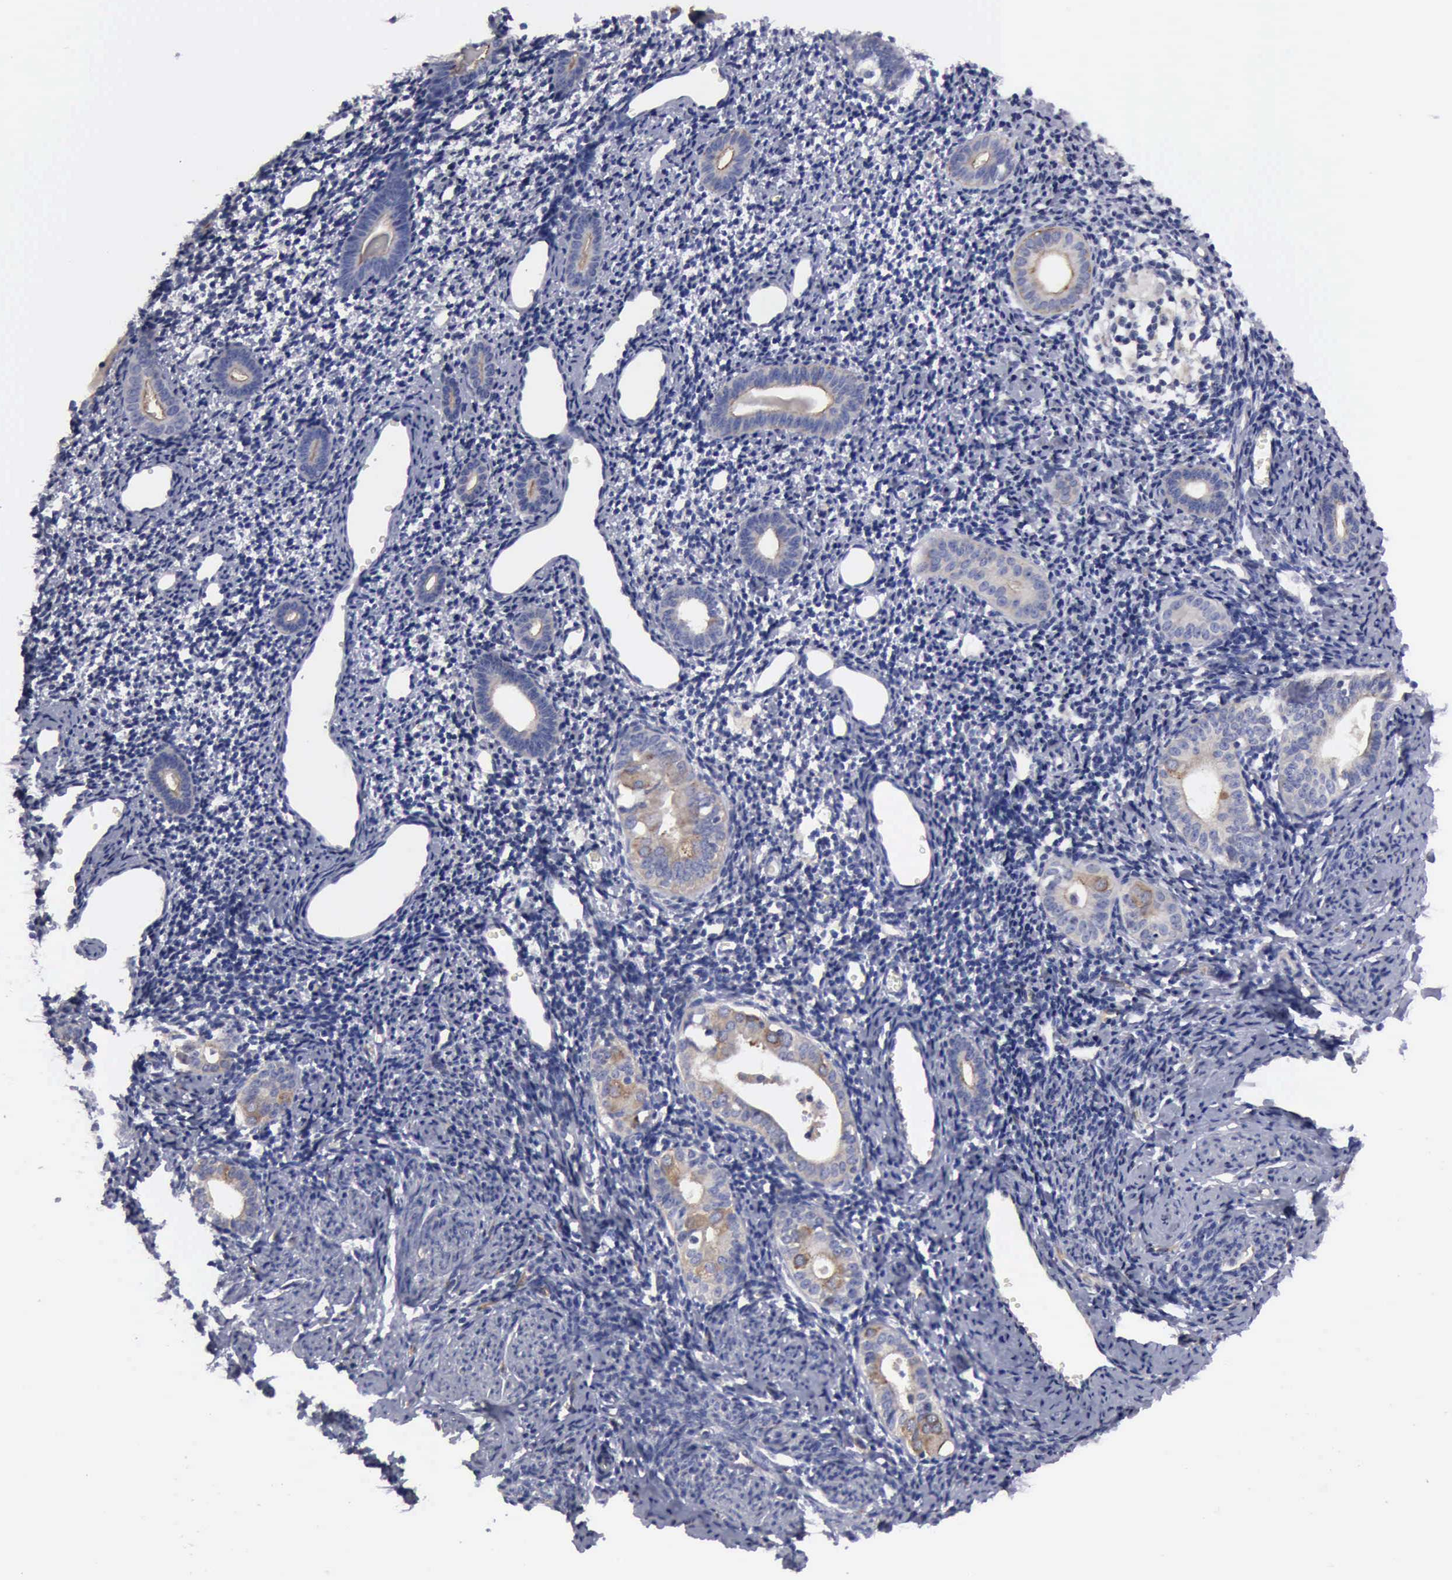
{"staining": {"intensity": "weak", "quantity": "<25%", "location": "cytoplasmic/membranous"}, "tissue": "endometrium", "cell_type": "Cells in endometrial stroma", "image_type": "normal", "snomed": [{"axis": "morphology", "description": "Normal tissue, NOS"}, {"axis": "morphology", "description": "Neoplasm, benign, NOS"}, {"axis": "topography", "description": "Uterus"}], "caption": "This is an immunohistochemistry histopathology image of normal human endometrium. There is no positivity in cells in endometrial stroma.", "gene": "RDX", "patient": {"sex": "female", "age": 55}}